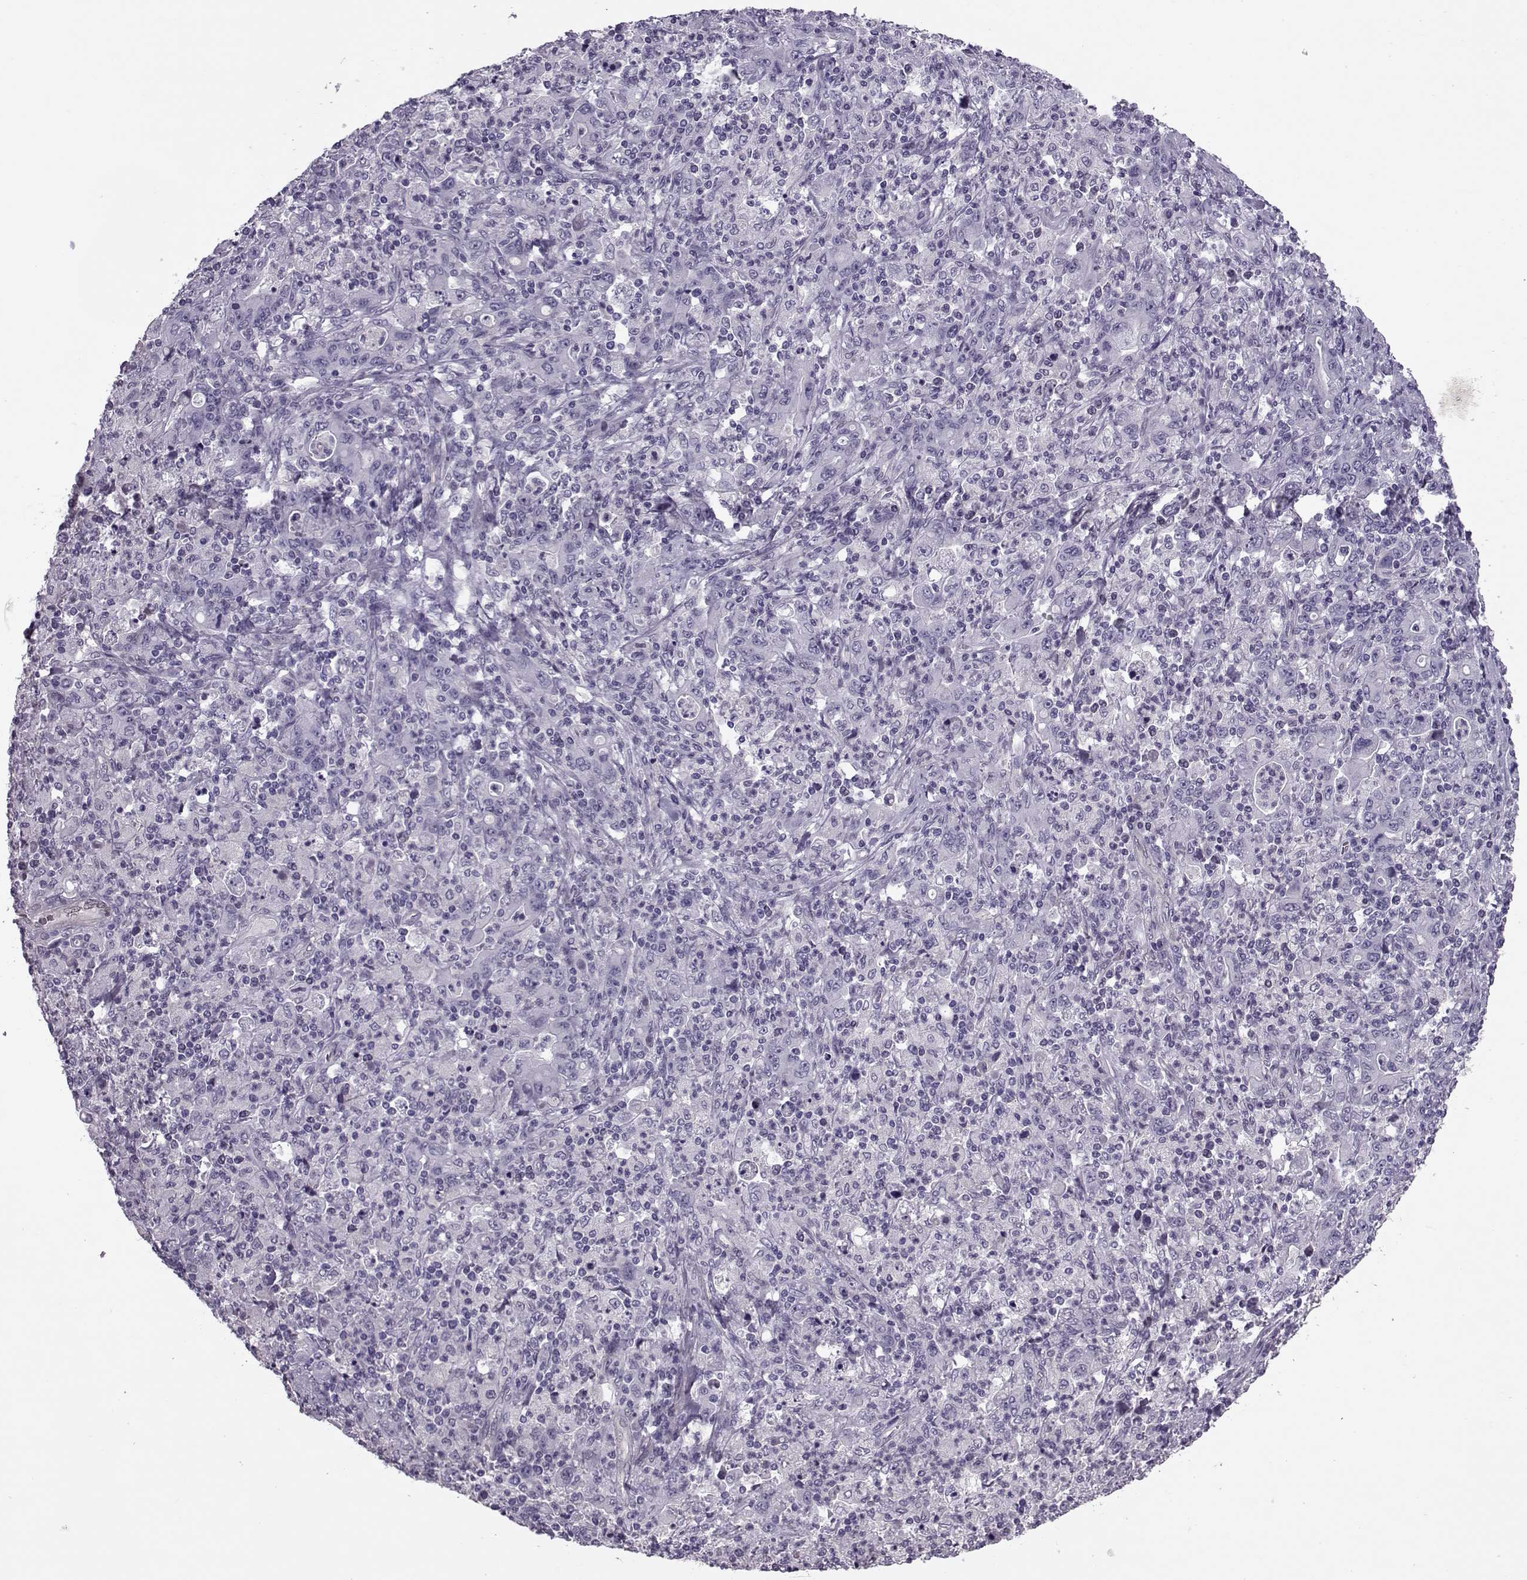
{"staining": {"intensity": "negative", "quantity": "none", "location": "none"}, "tissue": "stomach cancer", "cell_type": "Tumor cells", "image_type": "cancer", "snomed": [{"axis": "morphology", "description": "Adenocarcinoma, NOS"}, {"axis": "topography", "description": "Stomach, upper"}], "caption": "The histopathology image exhibits no staining of tumor cells in stomach adenocarcinoma.", "gene": "ASRGL1", "patient": {"sex": "male", "age": 69}}